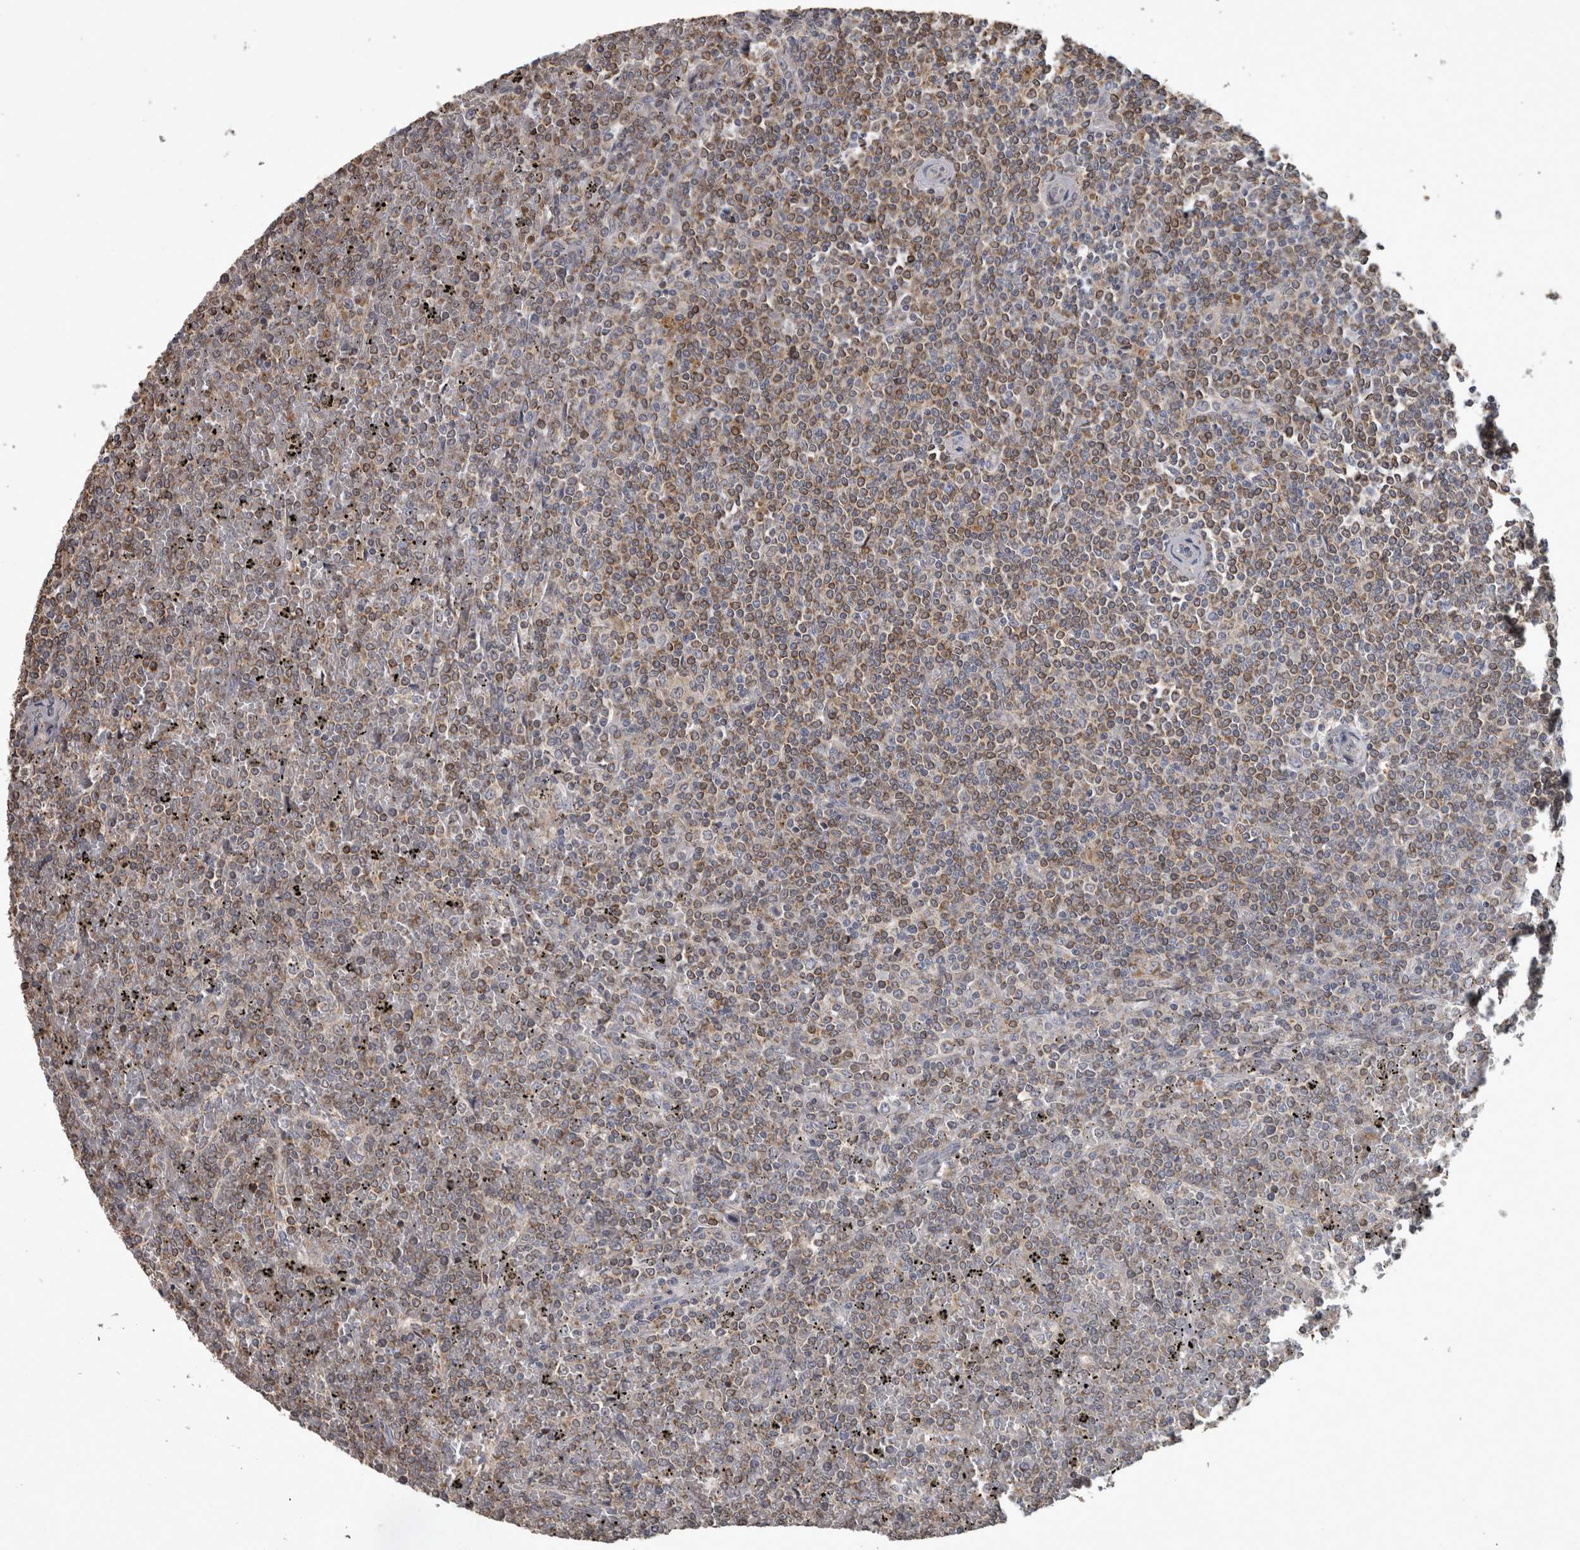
{"staining": {"intensity": "weak", "quantity": "25%-75%", "location": "cytoplasmic/membranous"}, "tissue": "lymphoma", "cell_type": "Tumor cells", "image_type": "cancer", "snomed": [{"axis": "morphology", "description": "Malignant lymphoma, non-Hodgkin's type, Low grade"}, {"axis": "topography", "description": "Spleen"}], "caption": "The immunohistochemical stain highlights weak cytoplasmic/membranous staining in tumor cells of malignant lymphoma, non-Hodgkin's type (low-grade) tissue.", "gene": "PPP1R3C", "patient": {"sex": "female", "age": 19}}